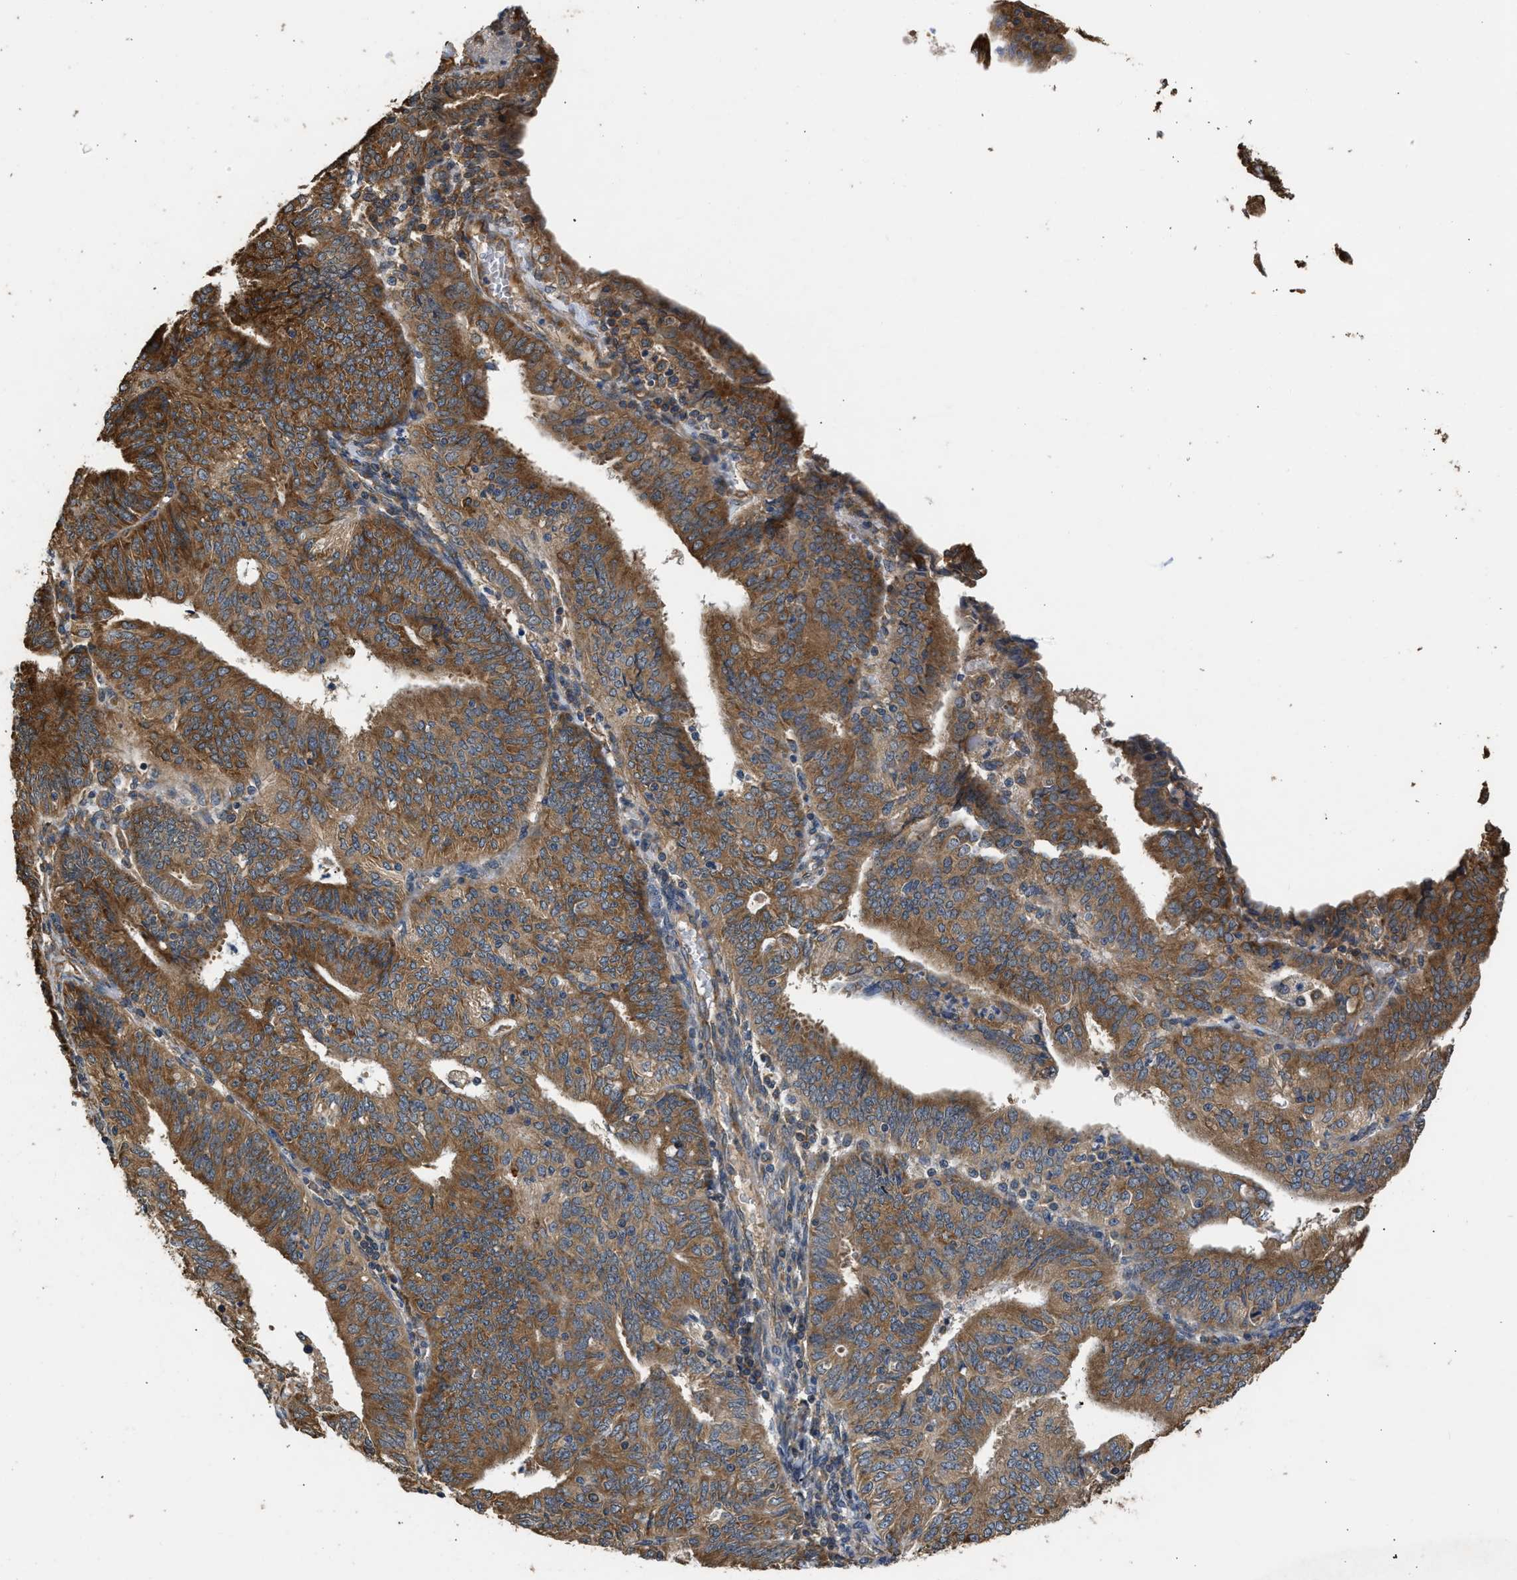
{"staining": {"intensity": "strong", "quantity": ">75%", "location": "cytoplasmic/membranous"}, "tissue": "endometrial cancer", "cell_type": "Tumor cells", "image_type": "cancer", "snomed": [{"axis": "morphology", "description": "Adenocarcinoma, NOS"}, {"axis": "topography", "description": "Endometrium"}], "caption": "IHC (DAB (3,3'-diaminobenzidine)) staining of endometrial adenocarcinoma shows strong cytoplasmic/membranous protein expression in about >75% of tumor cells. Nuclei are stained in blue.", "gene": "SLC36A4", "patient": {"sex": "female", "age": 58}}